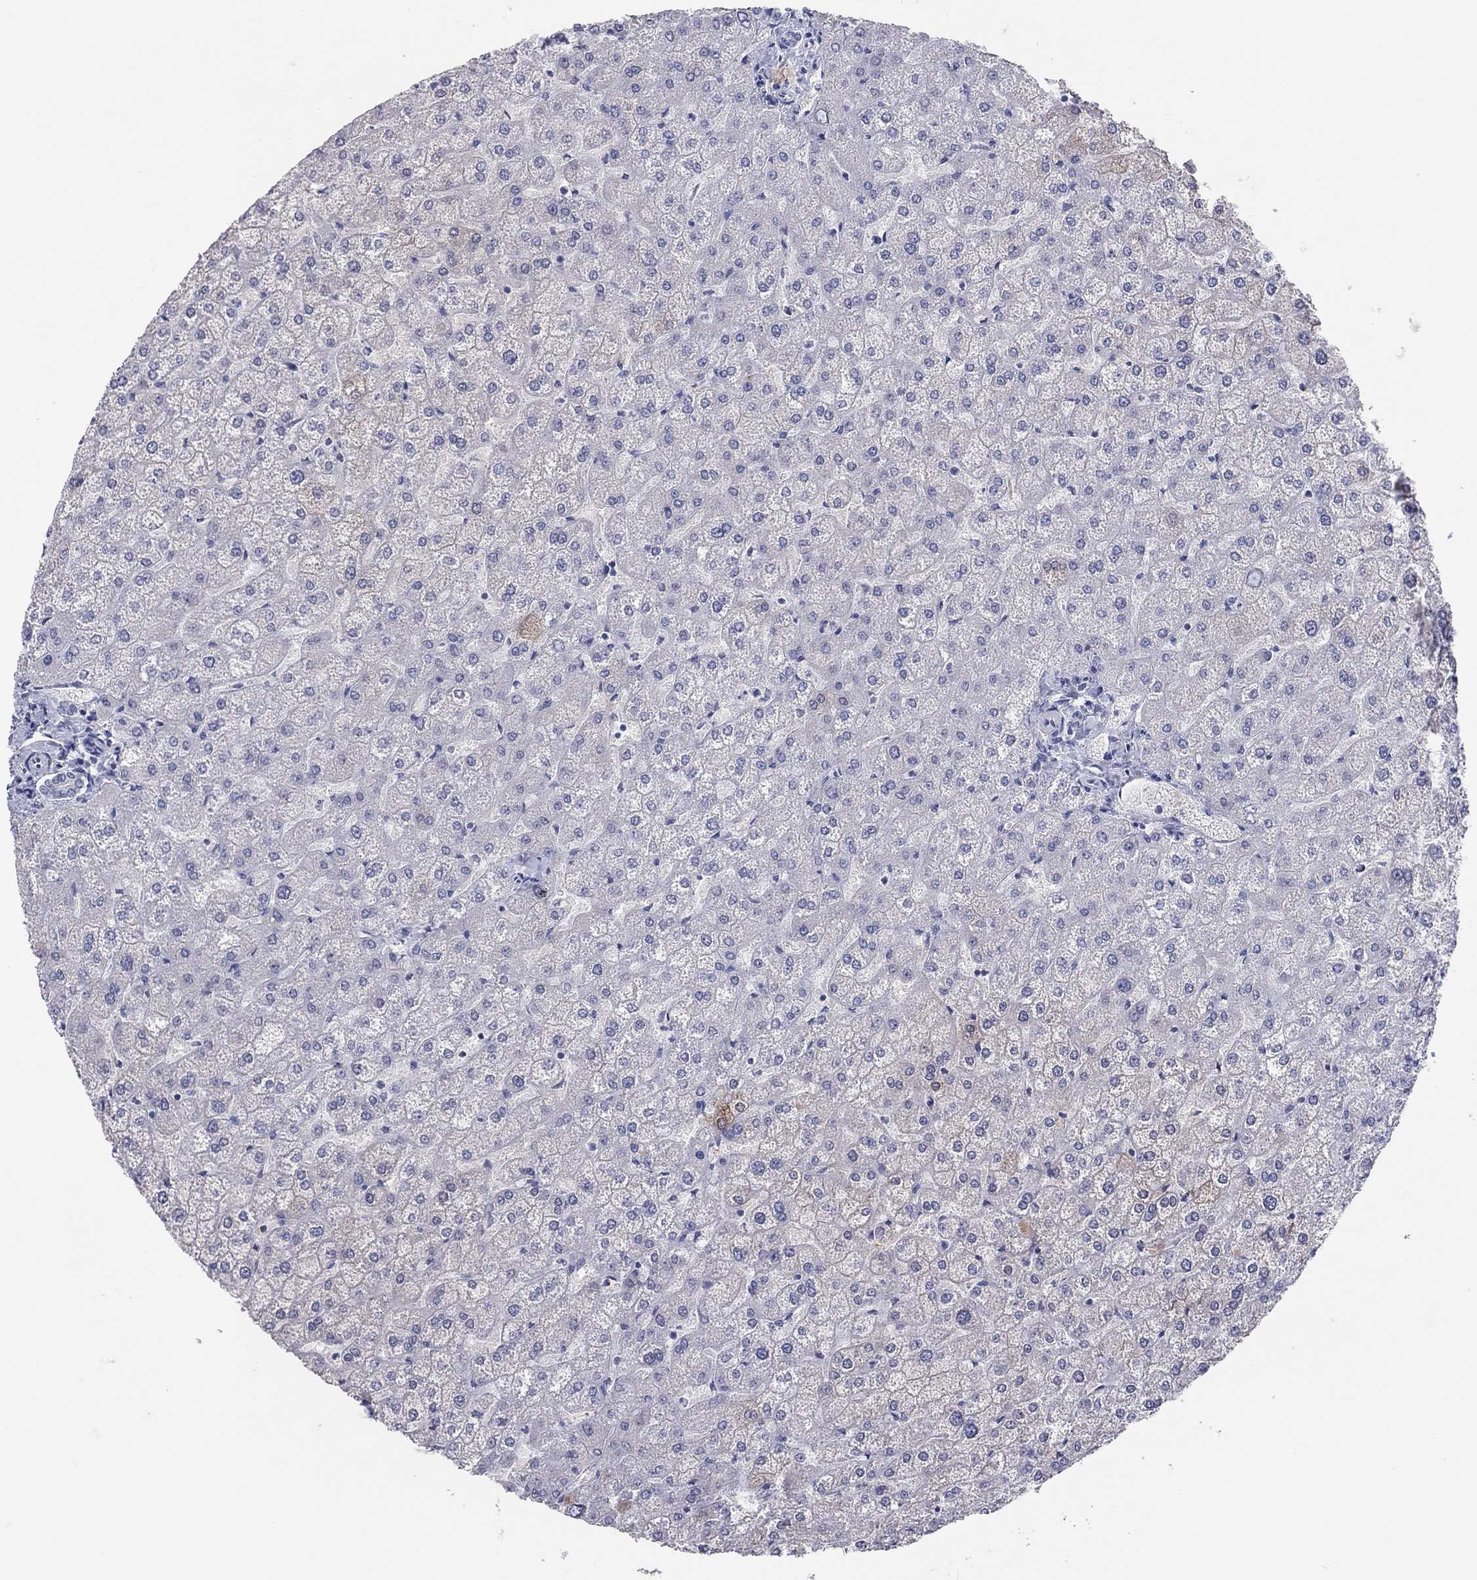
{"staining": {"intensity": "negative", "quantity": "none", "location": "none"}, "tissue": "liver", "cell_type": "Cholangiocytes", "image_type": "normal", "snomed": [{"axis": "morphology", "description": "Normal tissue, NOS"}, {"axis": "topography", "description": "Liver"}], "caption": "Immunohistochemical staining of normal human liver shows no significant staining in cholangiocytes.", "gene": "CPNE6", "patient": {"sex": "female", "age": 32}}